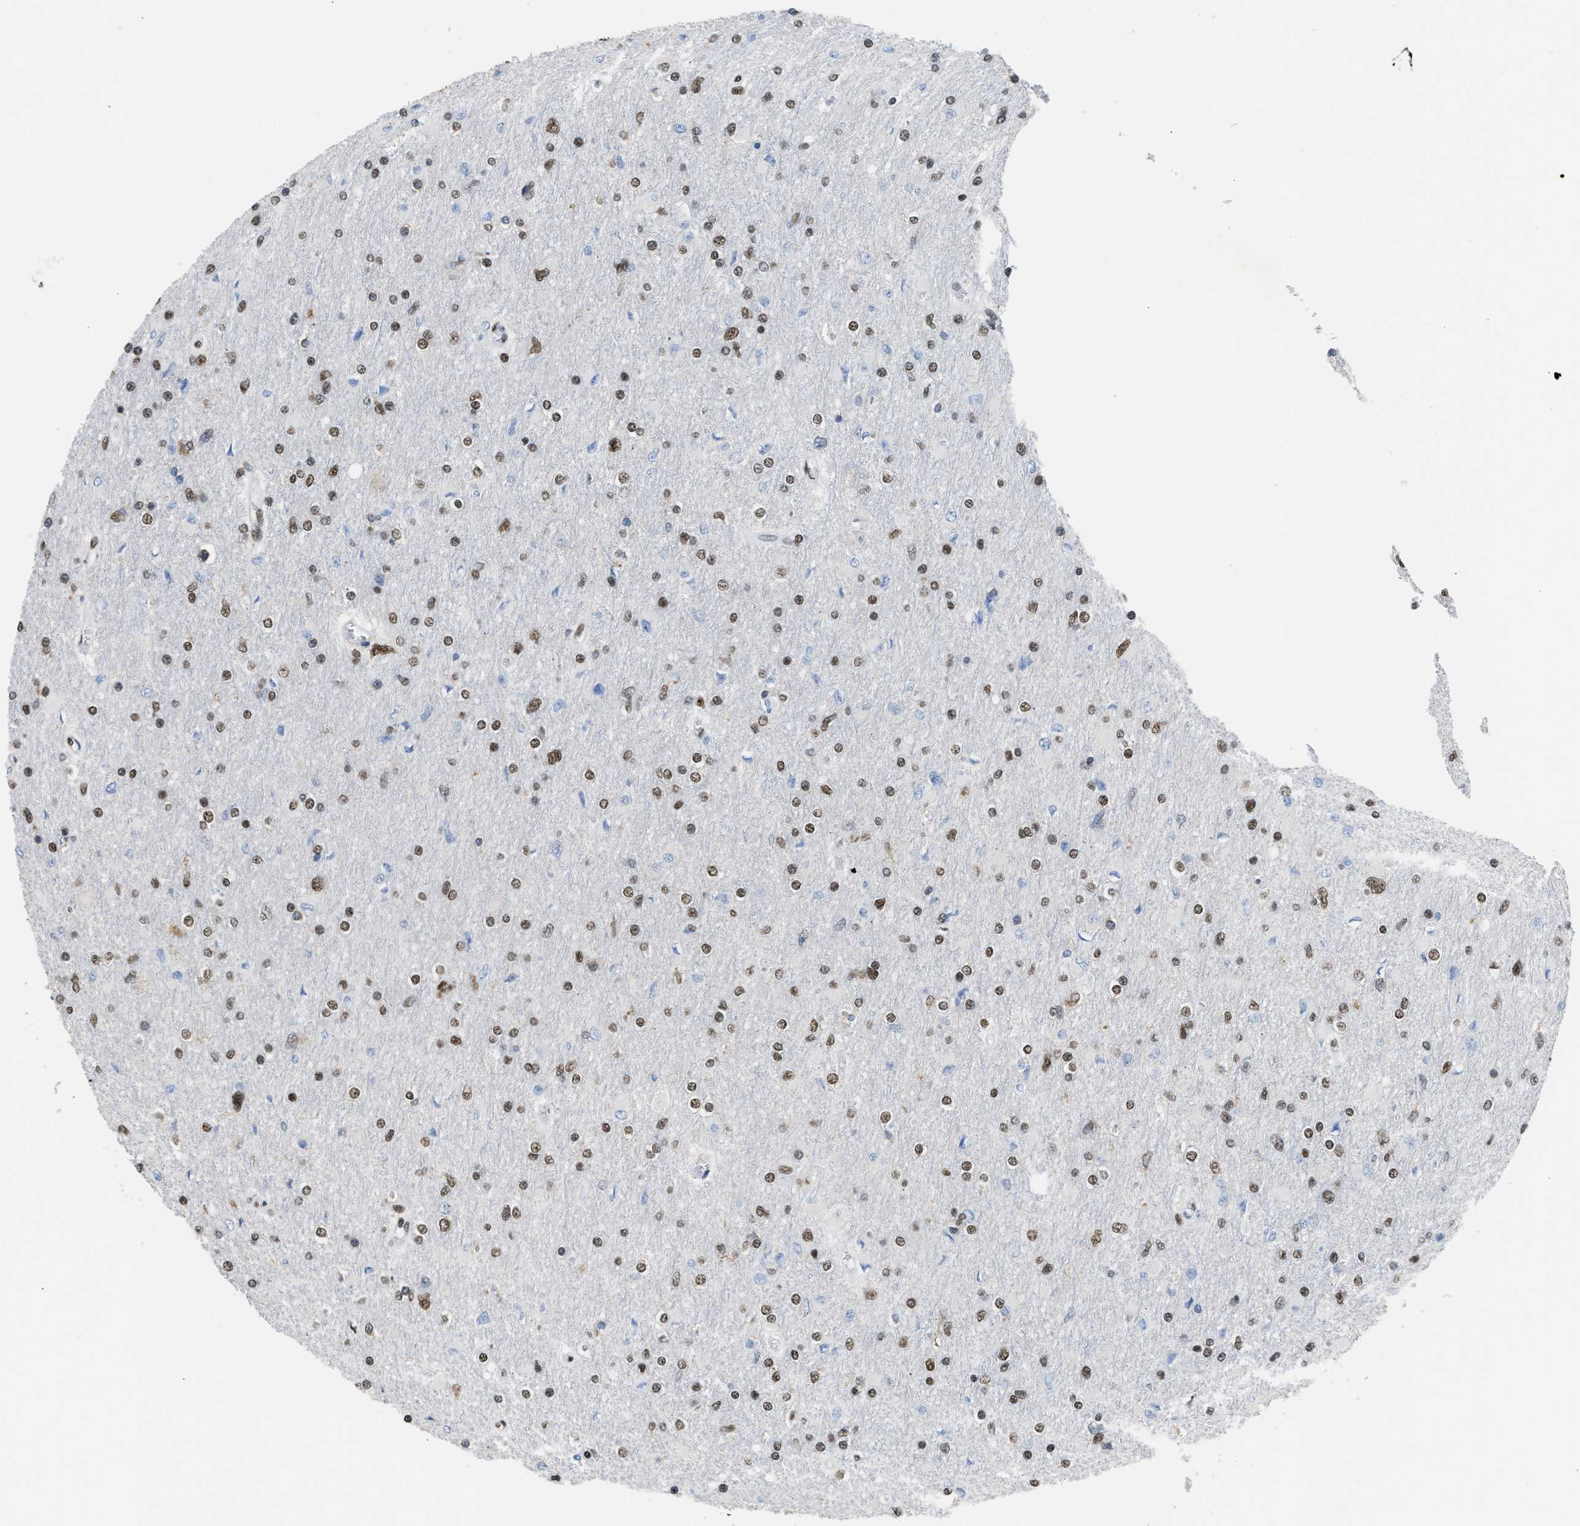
{"staining": {"intensity": "moderate", "quantity": ">75%", "location": "nuclear"}, "tissue": "glioma", "cell_type": "Tumor cells", "image_type": "cancer", "snomed": [{"axis": "morphology", "description": "Glioma, malignant, High grade"}, {"axis": "topography", "description": "Cerebral cortex"}], "caption": "Tumor cells demonstrate medium levels of moderate nuclear expression in approximately >75% of cells in human malignant glioma (high-grade). (DAB (3,3'-diaminobenzidine) = brown stain, brightfield microscopy at high magnification).", "gene": "SCAF4", "patient": {"sex": "female", "age": 36}}